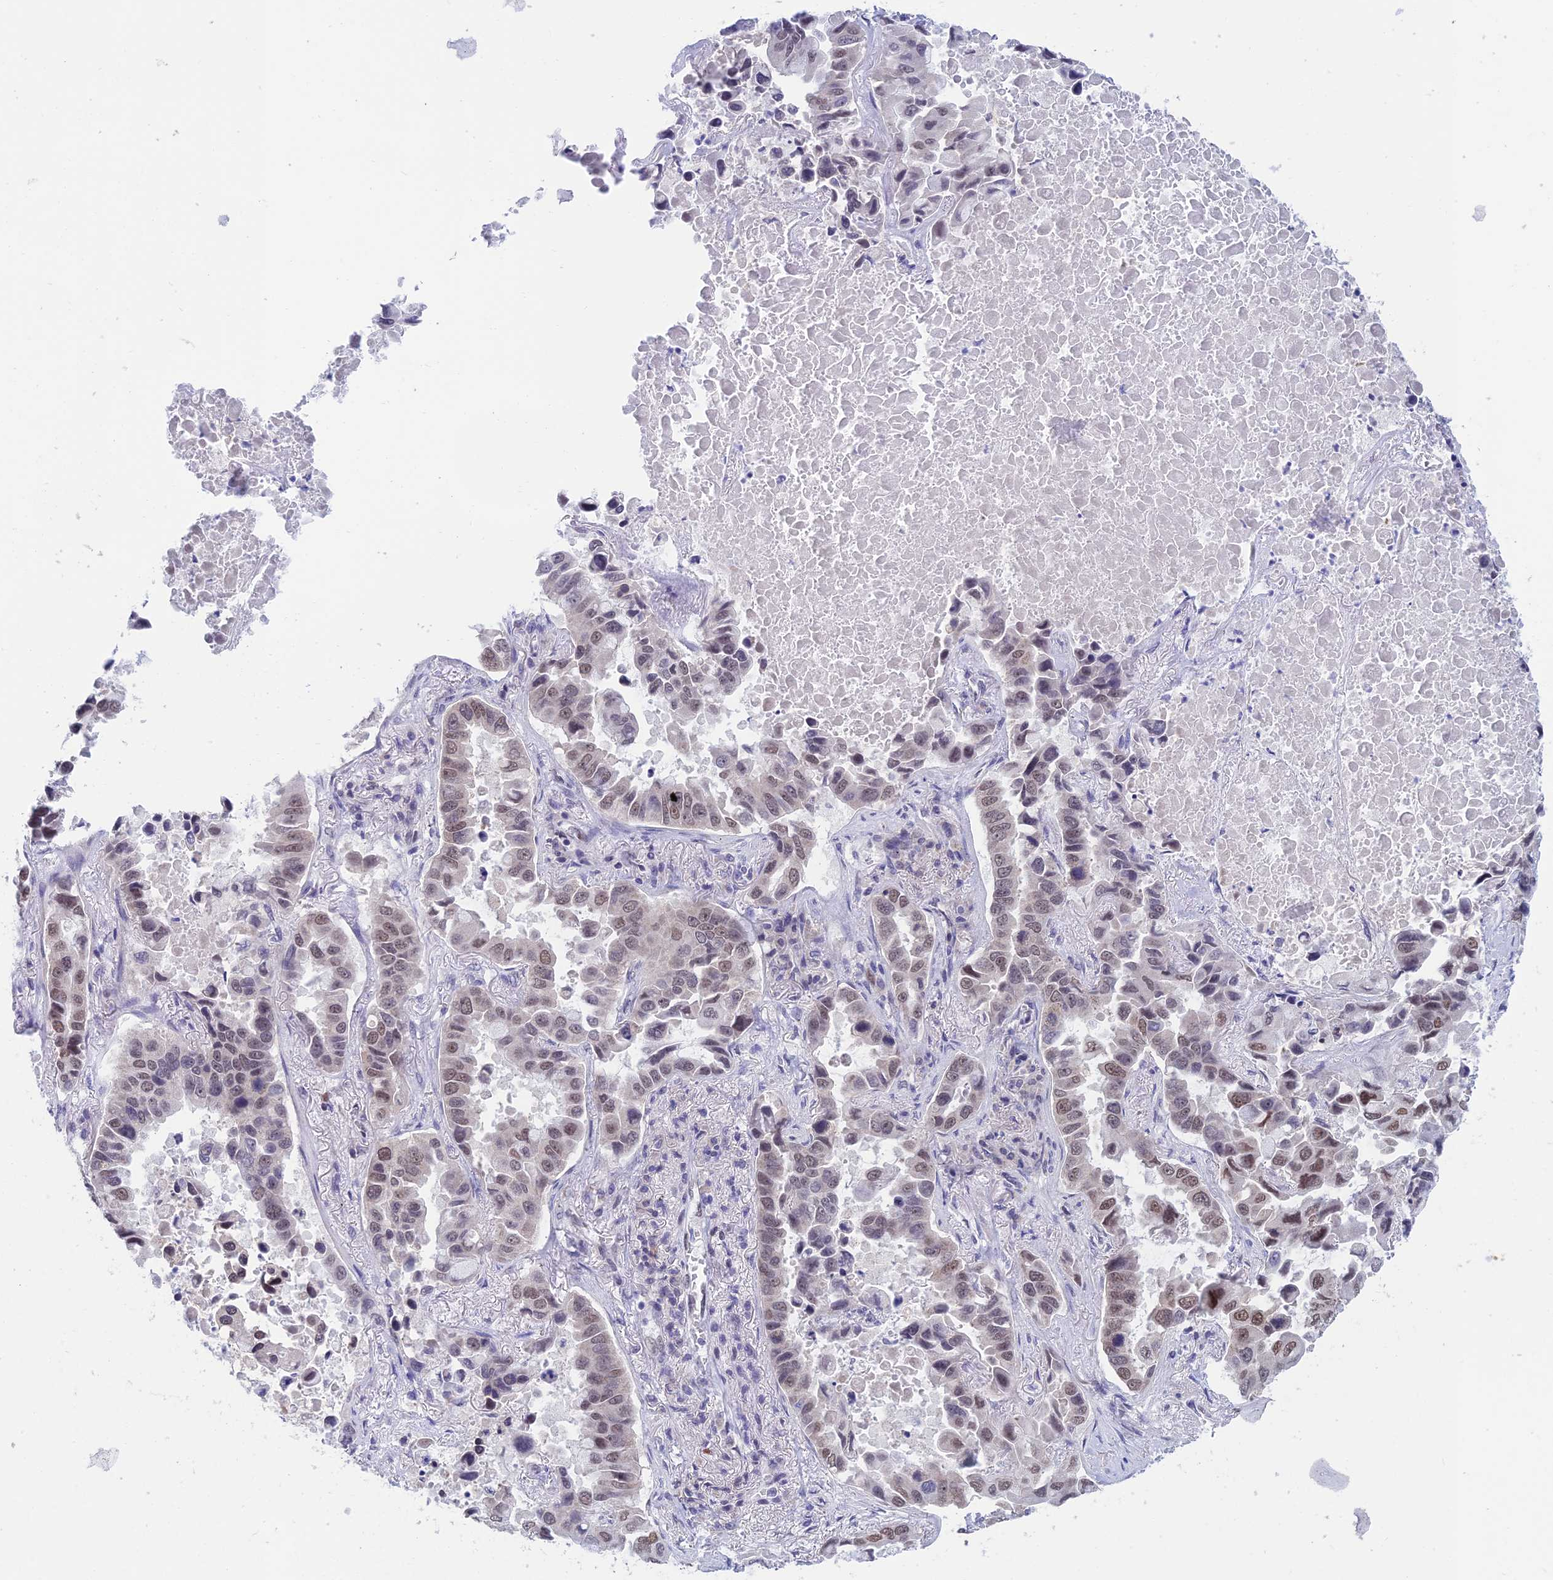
{"staining": {"intensity": "moderate", "quantity": "25%-75%", "location": "nuclear"}, "tissue": "lung cancer", "cell_type": "Tumor cells", "image_type": "cancer", "snomed": [{"axis": "morphology", "description": "Adenocarcinoma, NOS"}, {"axis": "topography", "description": "Lung"}], "caption": "Immunohistochemistry of human lung adenocarcinoma demonstrates medium levels of moderate nuclear expression in about 25%-75% of tumor cells.", "gene": "NABP2", "patient": {"sex": "male", "age": 64}}